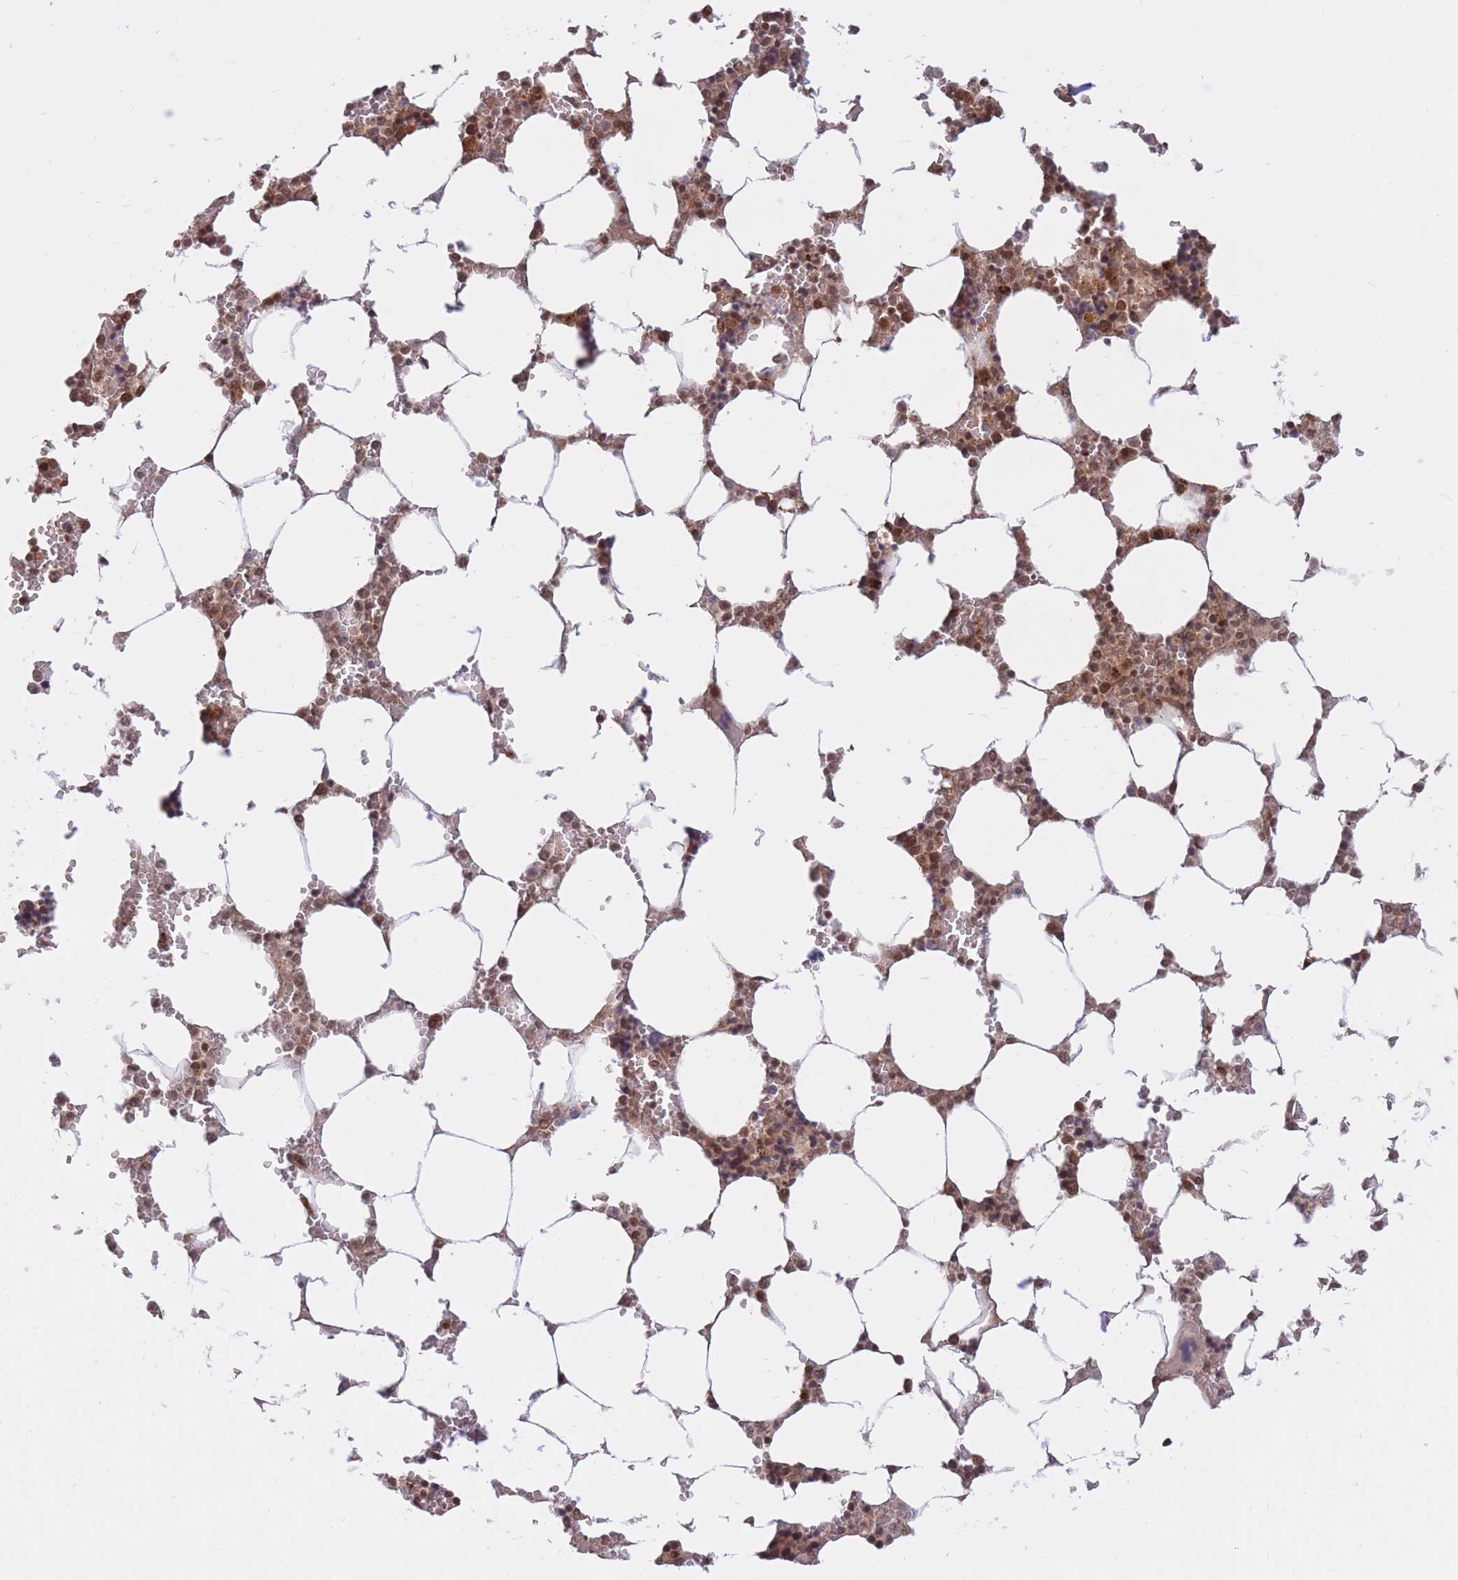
{"staining": {"intensity": "moderate", "quantity": ">75%", "location": "cytoplasmic/membranous,nuclear"}, "tissue": "bone marrow", "cell_type": "Hematopoietic cells", "image_type": "normal", "snomed": [{"axis": "morphology", "description": "Normal tissue, NOS"}, {"axis": "topography", "description": "Bone marrow"}], "caption": "DAB immunohistochemical staining of normal bone marrow exhibits moderate cytoplasmic/membranous,nuclear protein positivity in approximately >75% of hematopoietic cells. (DAB IHC with brightfield microscopy, high magnification).", "gene": "SRA1", "patient": {"sex": "male", "age": 64}}